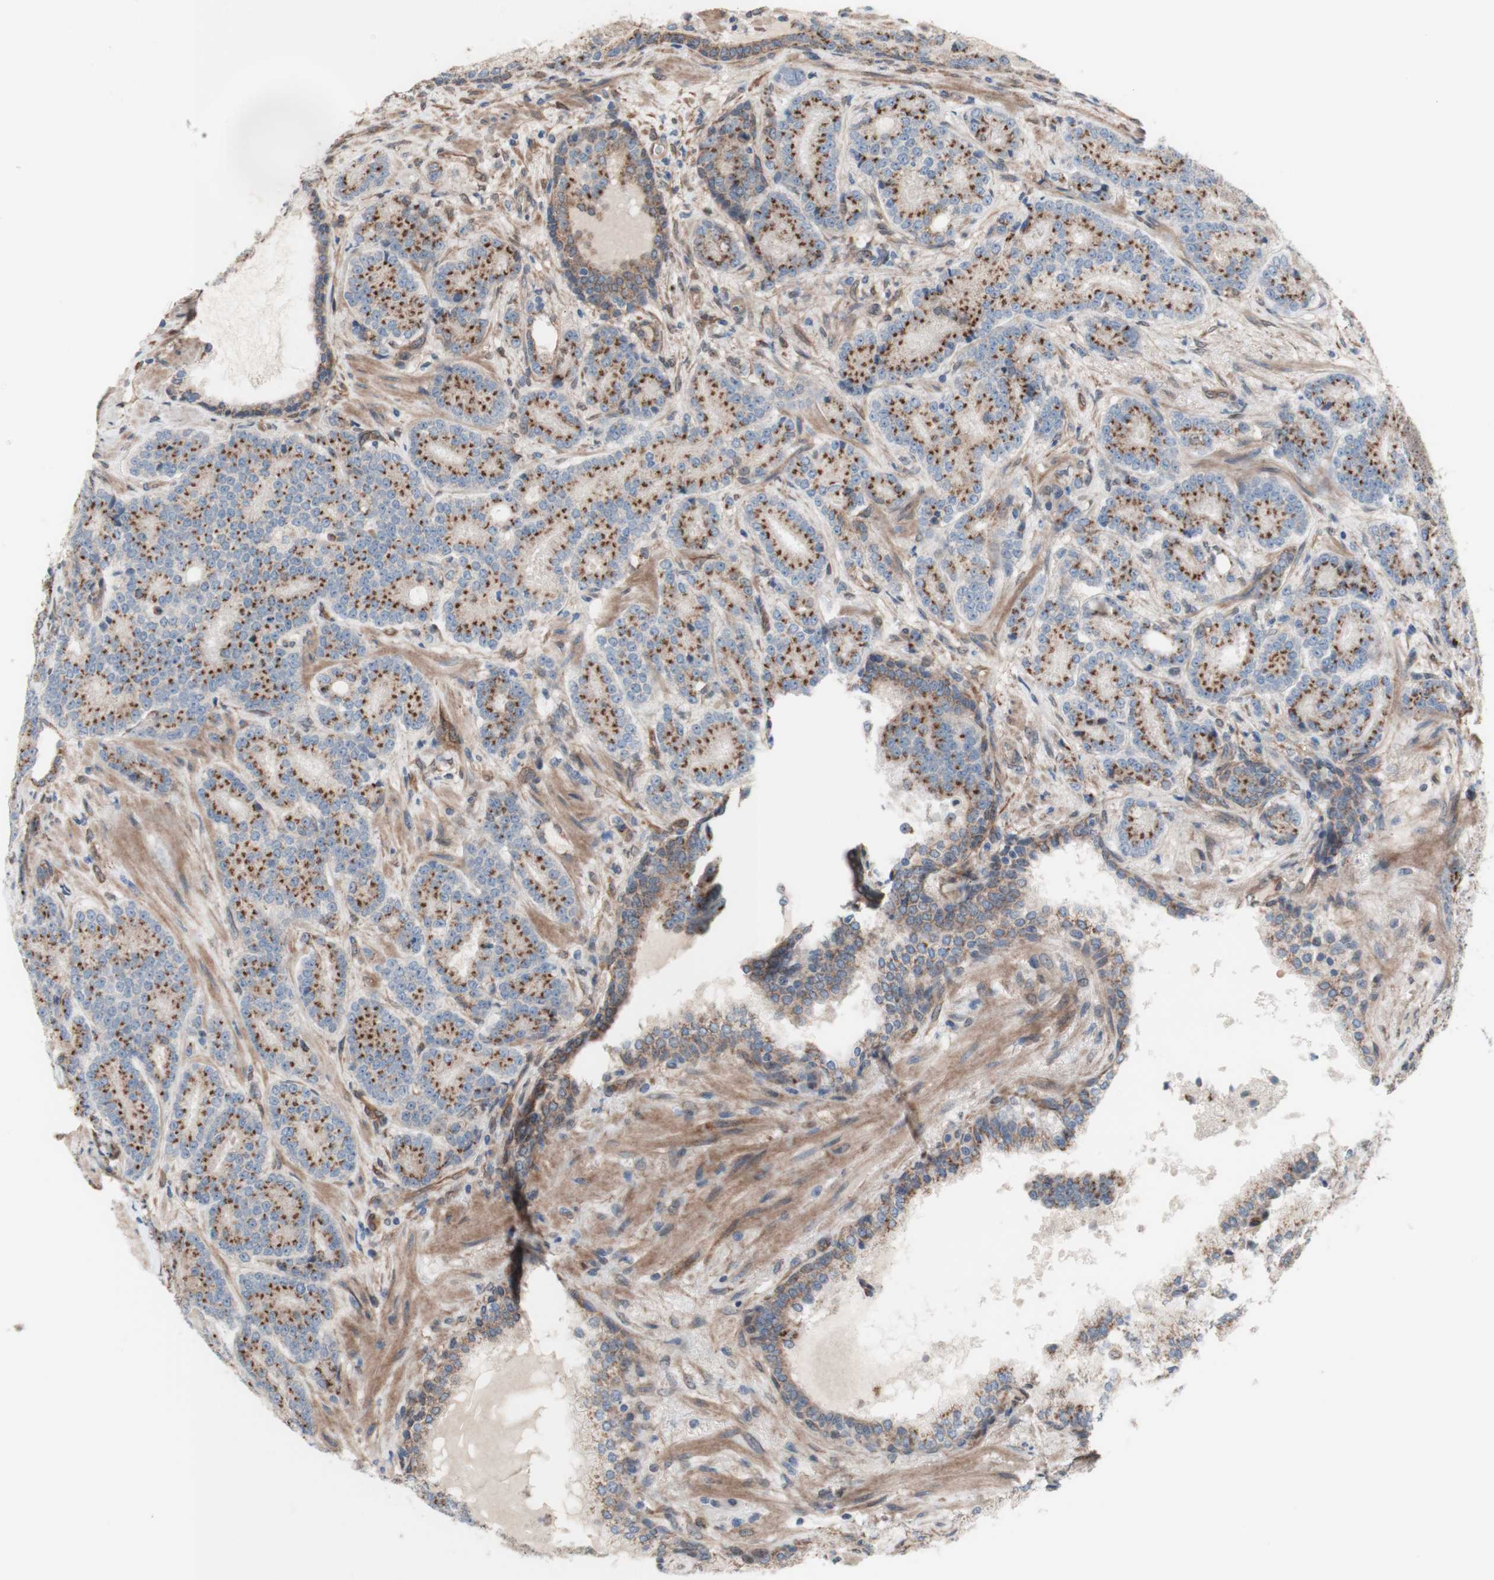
{"staining": {"intensity": "moderate", "quantity": ">75%", "location": "cytoplasmic/membranous"}, "tissue": "prostate cancer", "cell_type": "Tumor cells", "image_type": "cancer", "snomed": [{"axis": "morphology", "description": "Adenocarcinoma, High grade"}, {"axis": "topography", "description": "Prostate"}], "caption": "Tumor cells display medium levels of moderate cytoplasmic/membranous expression in approximately >75% of cells in human high-grade adenocarcinoma (prostate). (brown staining indicates protein expression, while blue staining denotes nuclei).", "gene": "CNN3", "patient": {"sex": "male", "age": 61}}